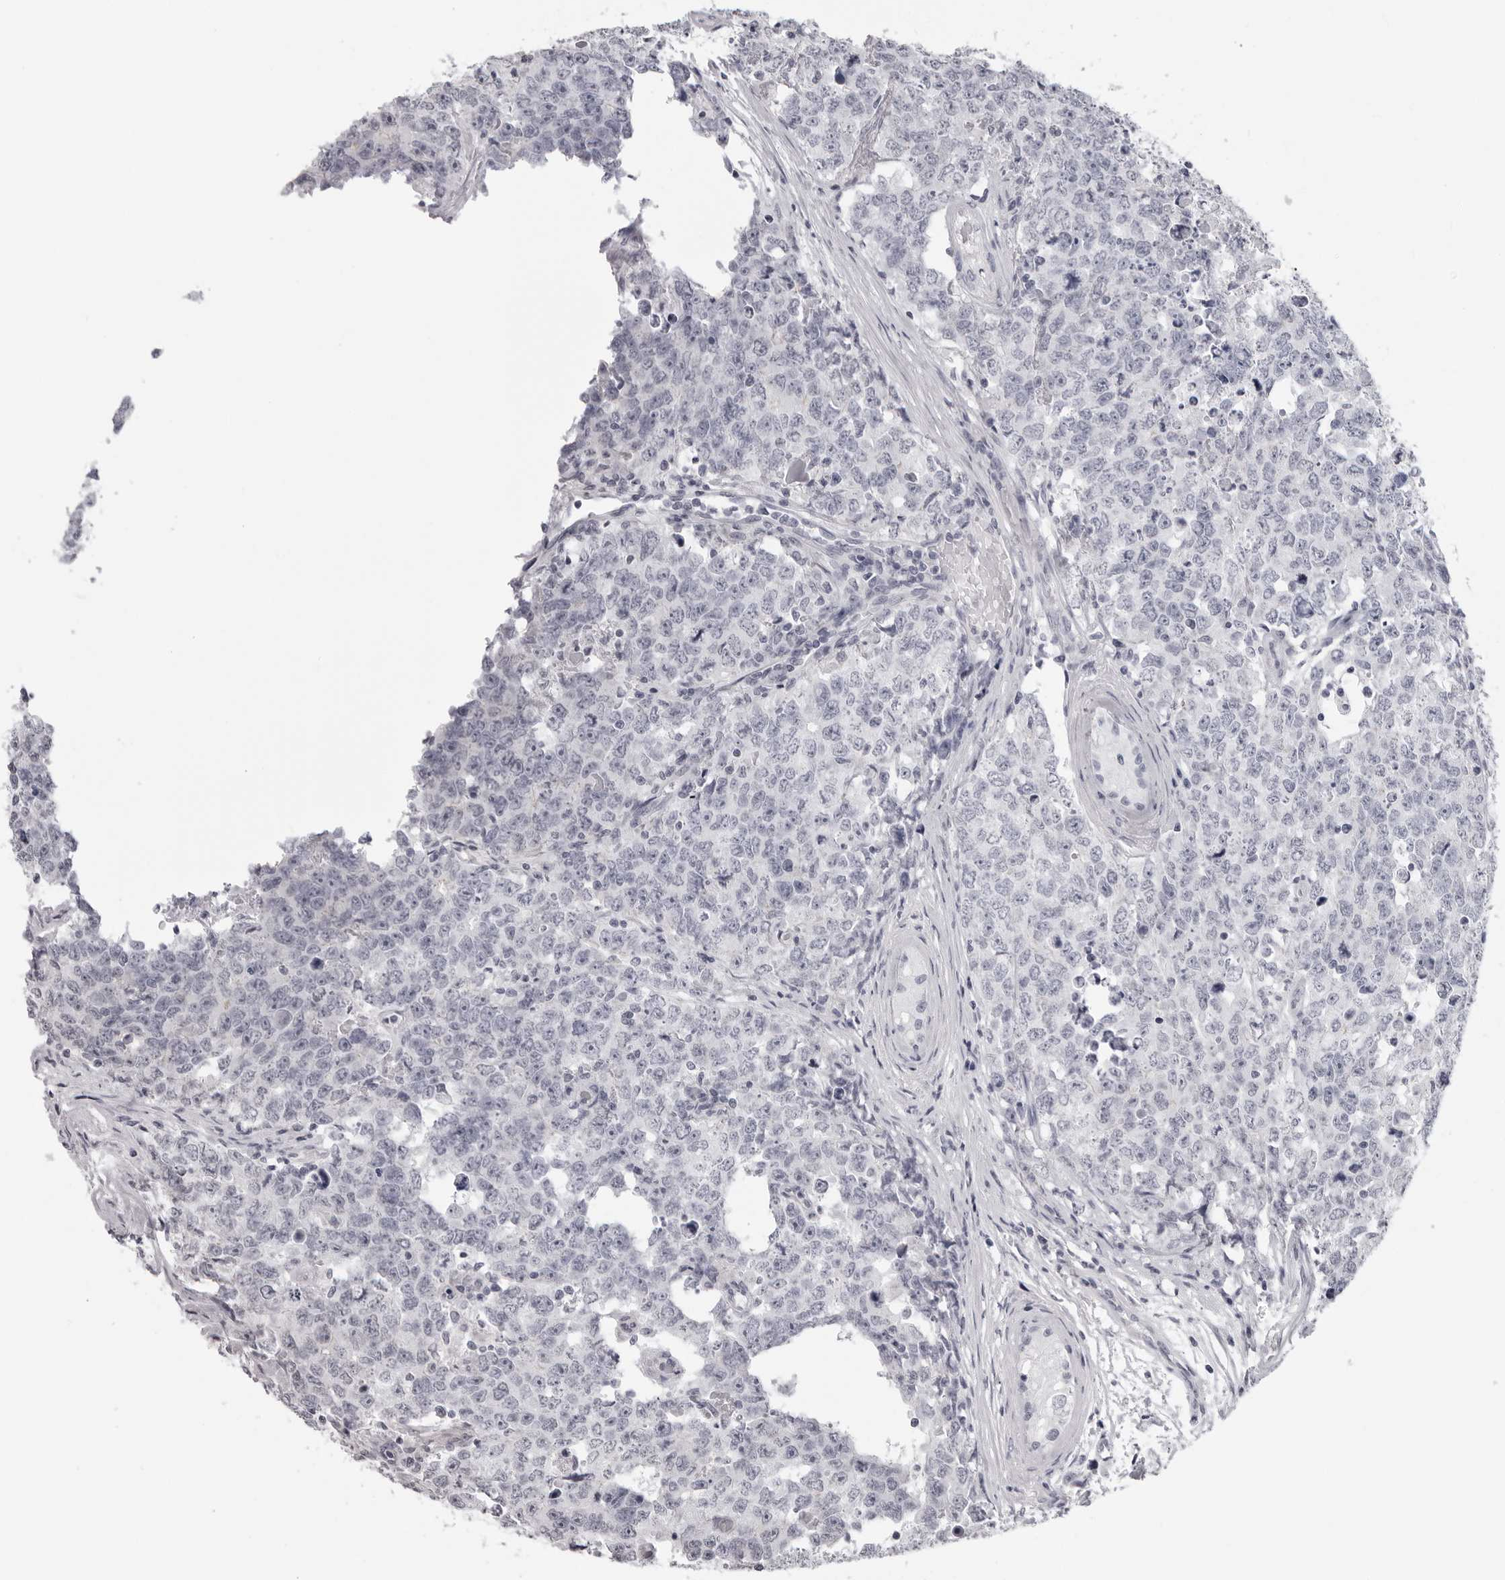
{"staining": {"intensity": "negative", "quantity": "none", "location": "none"}, "tissue": "testis cancer", "cell_type": "Tumor cells", "image_type": "cancer", "snomed": [{"axis": "morphology", "description": "Carcinoma, Embryonal, NOS"}, {"axis": "topography", "description": "Testis"}], "caption": "A micrograph of testis embryonal carcinoma stained for a protein shows no brown staining in tumor cells. Brightfield microscopy of immunohistochemistry (IHC) stained with DAB (brown) and hematoxylin (blue), captured at high magnification.", "gene": "DNALI1", "patient": {"sex": "male", "age": 28}}